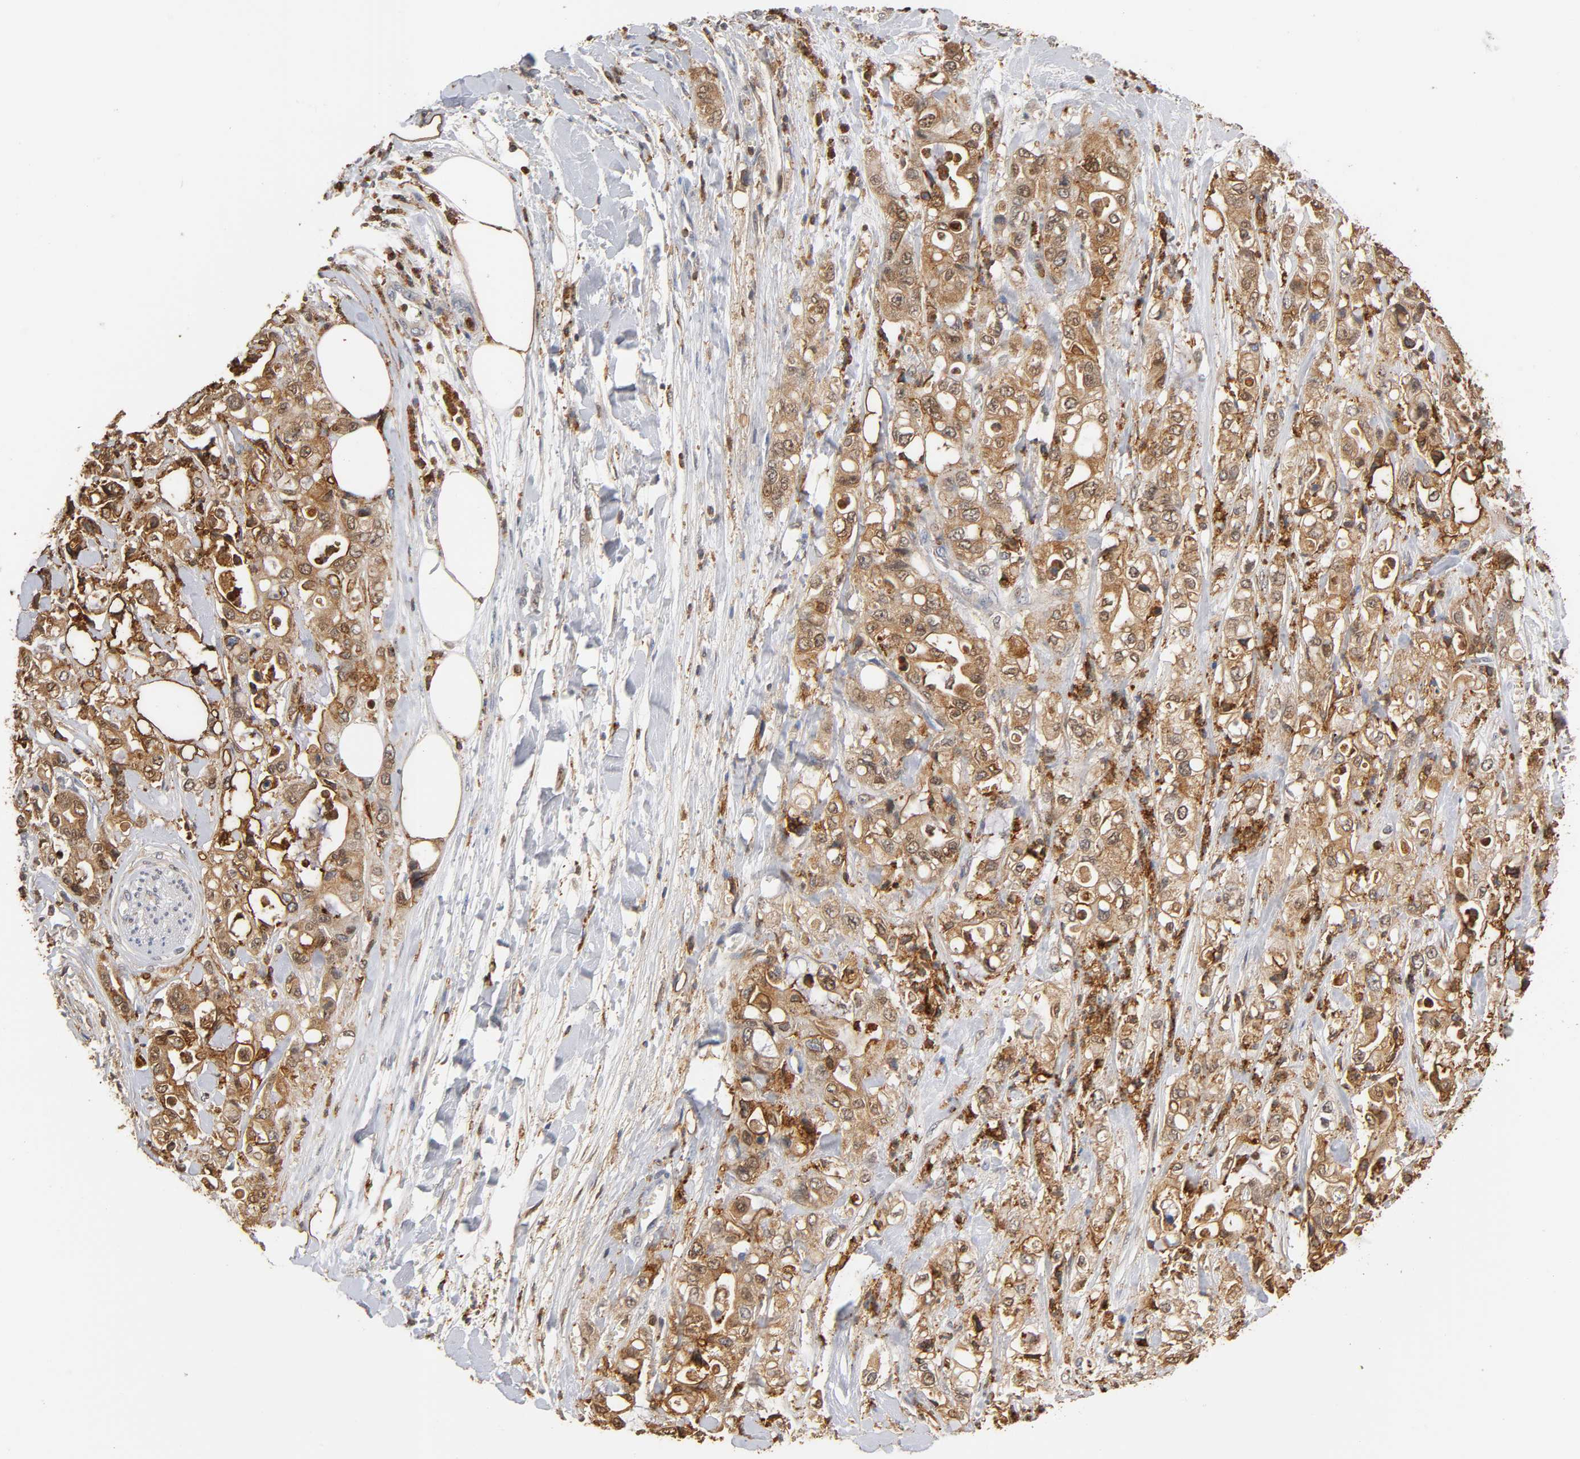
{"staining": {"intensity": "weak", "quantity": ">75%", "location": "cytoplasmic/membranous,nuclear"}, "tissue": "pancreatic cancer", "cell_type": "Tumor cells", "image_type": "cancer", "snomed": [{"axis": "morphology", "description": "Adenocarcinoma, NOS"}, {"axis": "topography", "description": "Pancreas"}], "caption": "Human pancreatic cancer (adenocarcinoma) stained for a protein (brown) reveals weak cytoplasmic/membranous and nuclear positive staining in about >75% of tumor cells.", "gene": "ANXA11", "patient": {"sex": "male", "age": 70}}